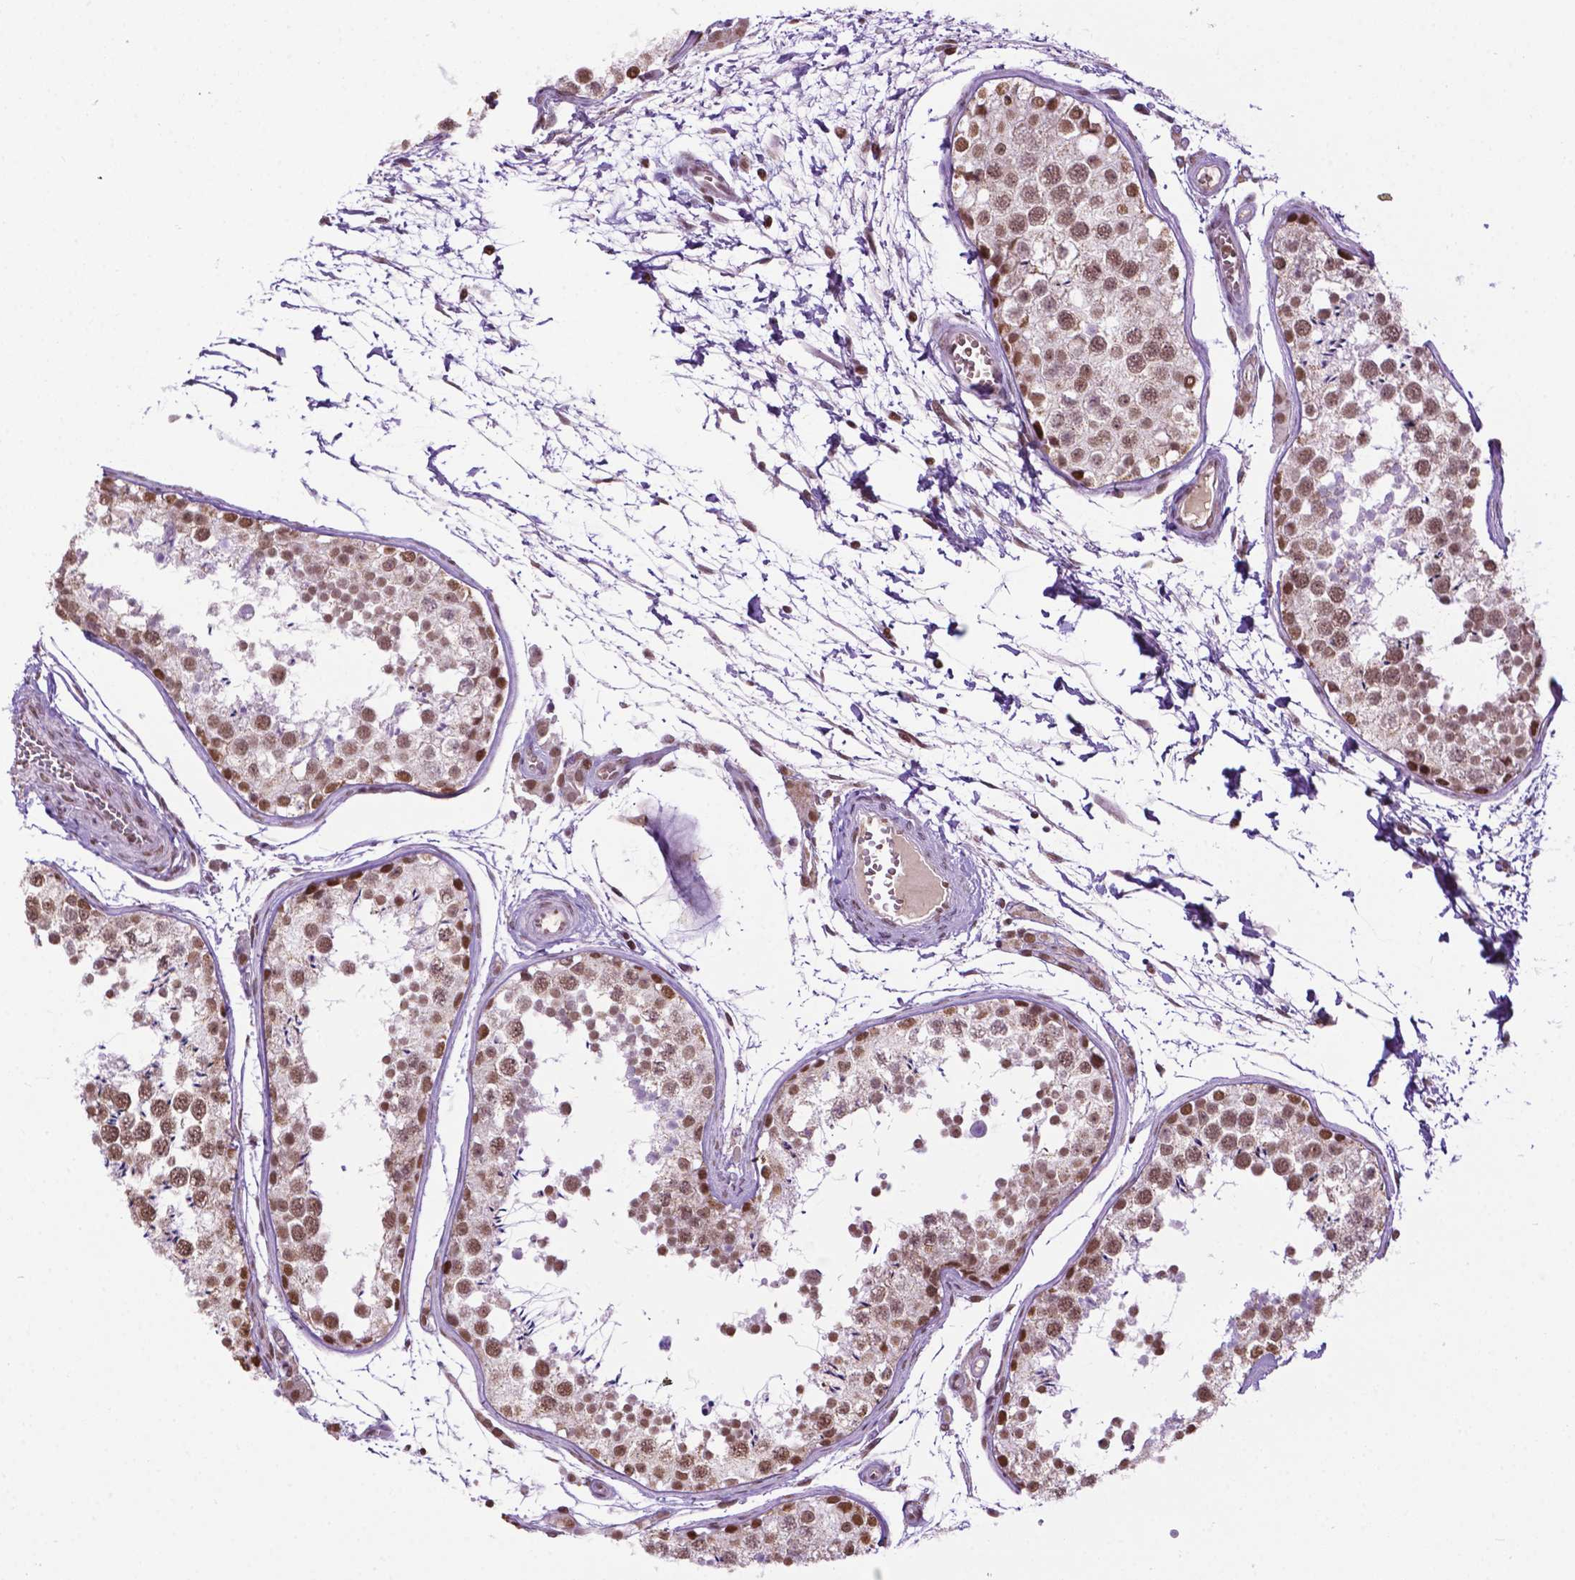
{"staining": {"intensity": "moderate", "quantity": ">75%", "location": "nuclear"}, "tissue": "testis", "cell_type": "Cells in seminiferous ducts", "image_type": "normal", "snomed": [{"axis": "morphology", "description": "Normal tissue, NOS"}, {"axis": "topography", "description": "Testis"}], "caption": "Moderate nuclear protein expression is appreciated in approximately >75% of cells in seminiferous ducts in testis. (IHC, brightfield microscopy, high magnification).", "gene": "COL23A1", "patient": {"sex": "male", "age": 29}}